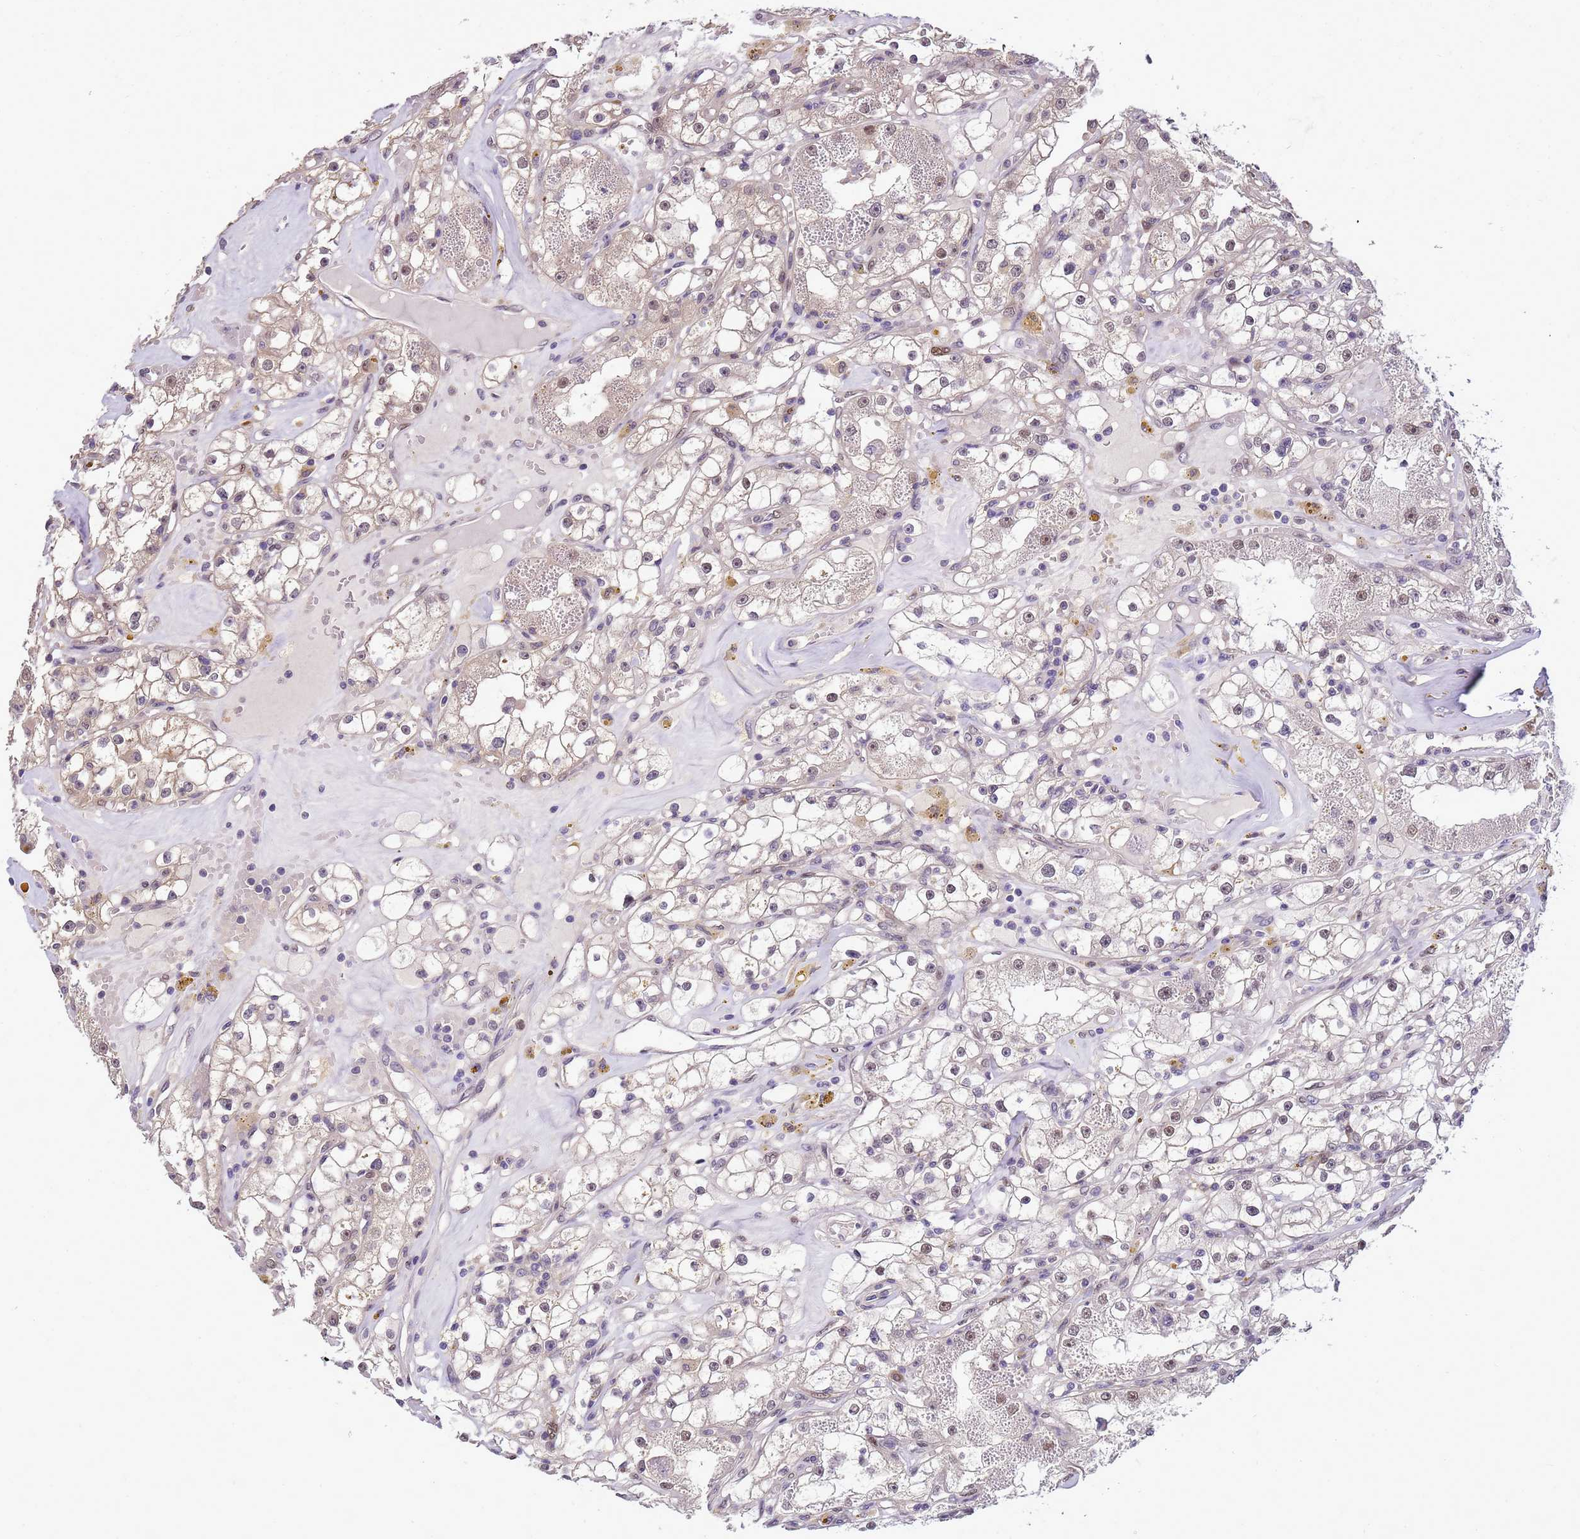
{"staining": {"intensity": "weak", "quantity": "25%-75%", "location": "cytoplasmic/membranous,nuclear"}, "tissue": "renal cancer", "cell_type": "Tumor cells", "image_type": "cancer", "snomed": [{"axis": "morphology", "description": "Adenocarcinoma, NOS"}, {"axis": "topography", "description": "Kidney"}], "caption": "Protein analysis of renal cancer (adenocarcinoma) tissue exhibits weak cytoplasmic/membranous and nuclear expression in about 25%-75% of tumor cells.", "gene": "DDI2", "patient": {"sex": "male", "age": 56}}